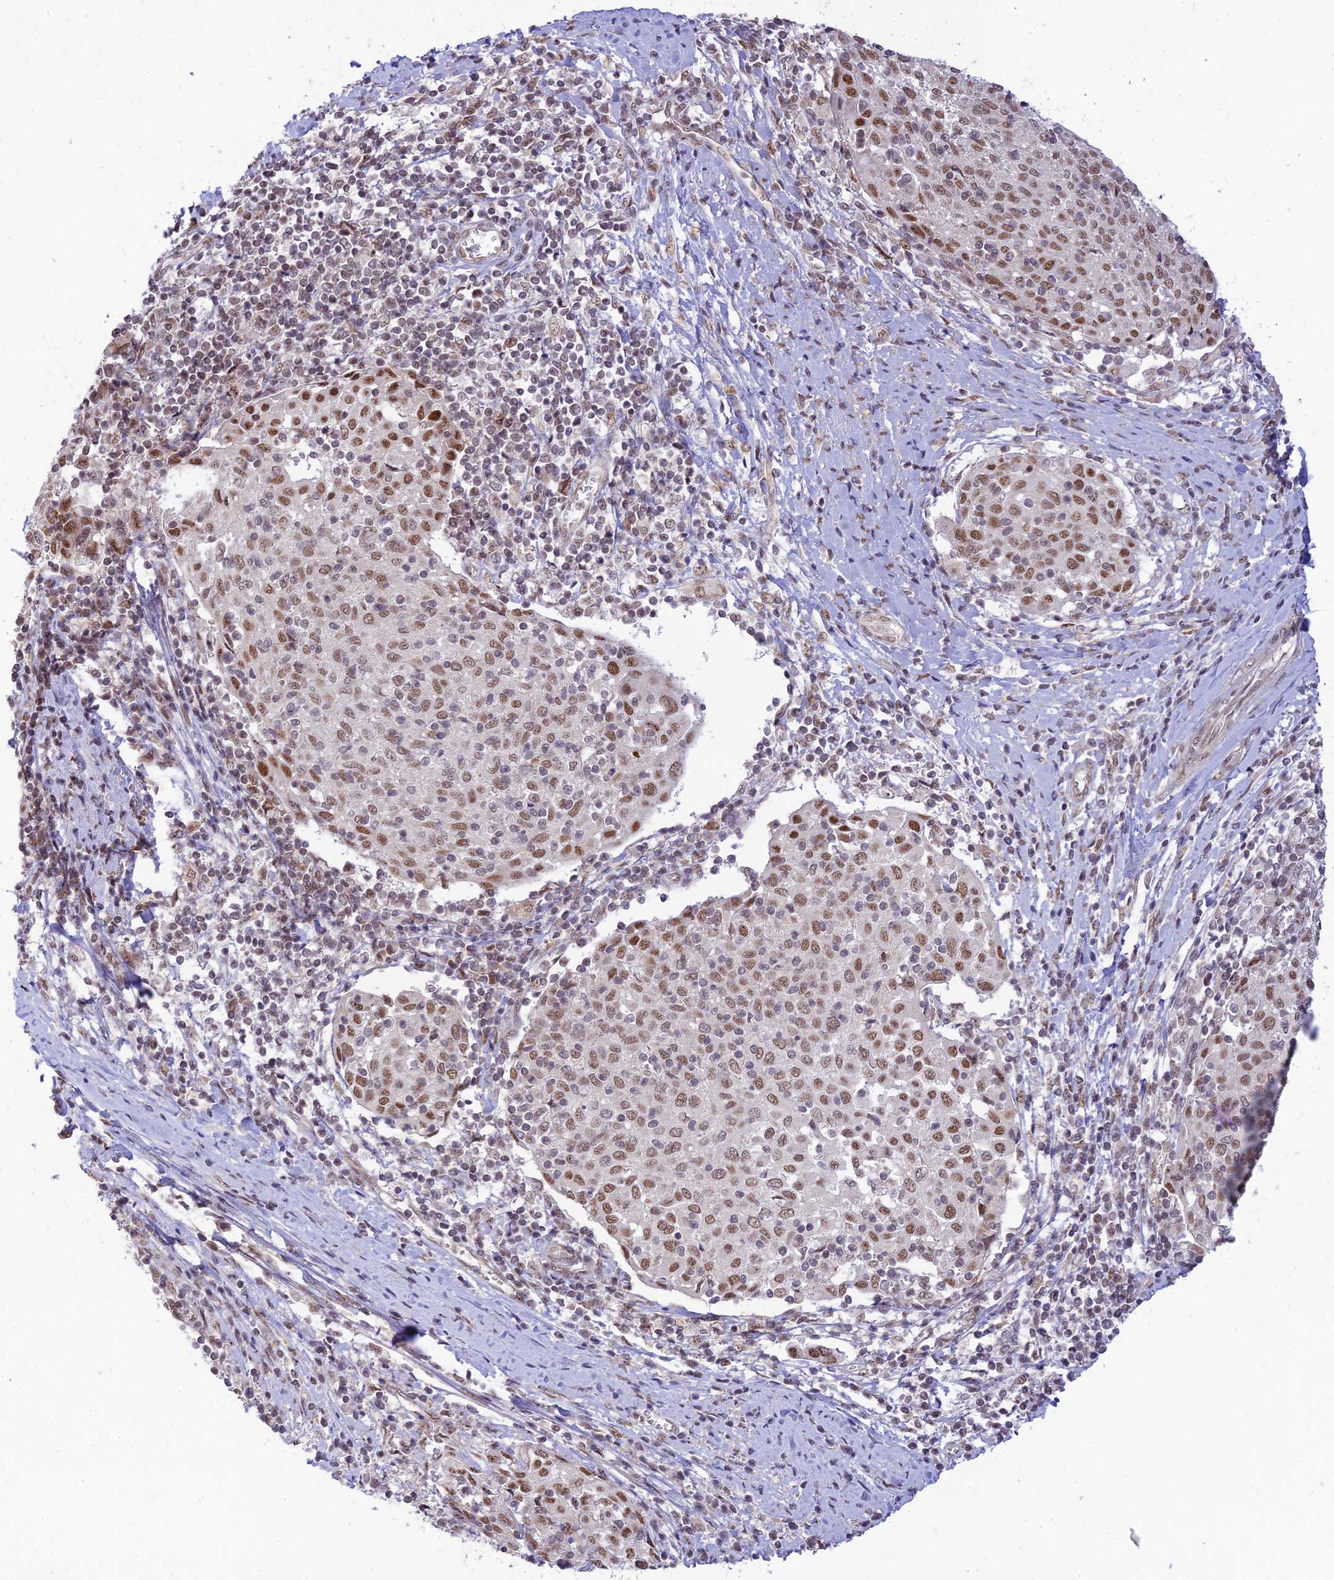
{"staining": {"intensity": "moderate", "quantity": ">75%", "location": "nuclear"}, "tissue": "cervical cancer", "cell_type": "Tumor cells", "image_type": "cancer", "snomed": [{"axis": "morphology", "description": "Squamous cell carcinoma, NOS"}, {"axis": "topography", "description": "Cervix"}], "caption": "Protein analysis of cervical squamous cell carcinoma tissue displays moderate nuclear staining in approximately >75% of tumor cells. (DAB IHC, brown staining for protein, blue staining for nuclei).", "gene": "MICOS13", "patient": {"sex": "female", "age": 52}}